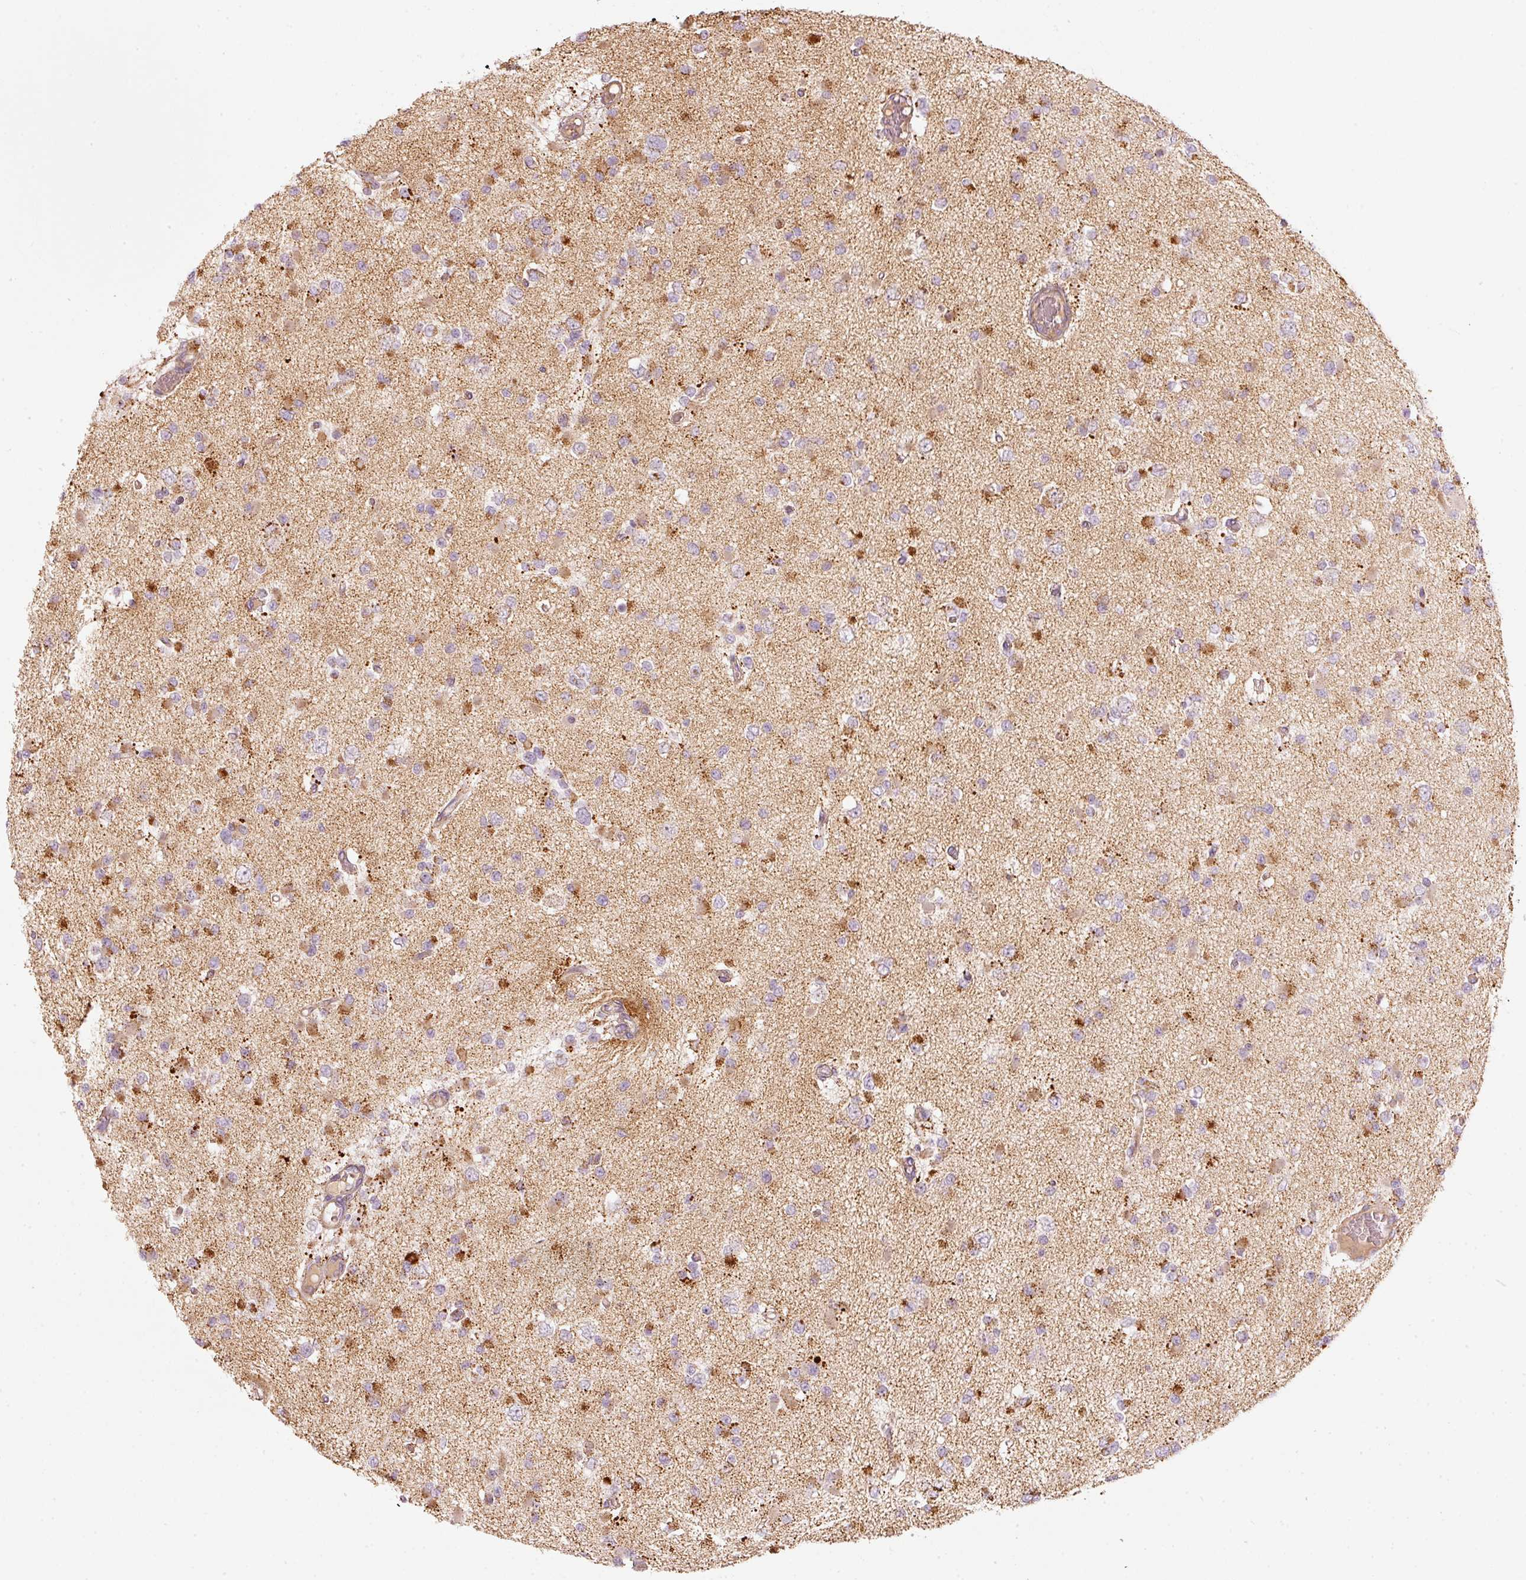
{"staining": {"intensity": "moderate", "quantity": "<25%", "location": "cytoplasmic/membranous"}, "tissue": "glioma", "cell_type": "Tumor cells", "image_type": "cancer", "snomed": [{"axis": "morphology", "description": "Glioma, malignant, Low grade"}, {"axis": "topography", "description": "Brain"}], "caption": "The photomicrograph displays immunohistochemical staining of glioma. There is moderate cytoplasmic/membranous staining is appreciated in approximately <25% of tumor cells.", "gene": "C17orf98", "patient": {"sex": "female", "age": 22}}